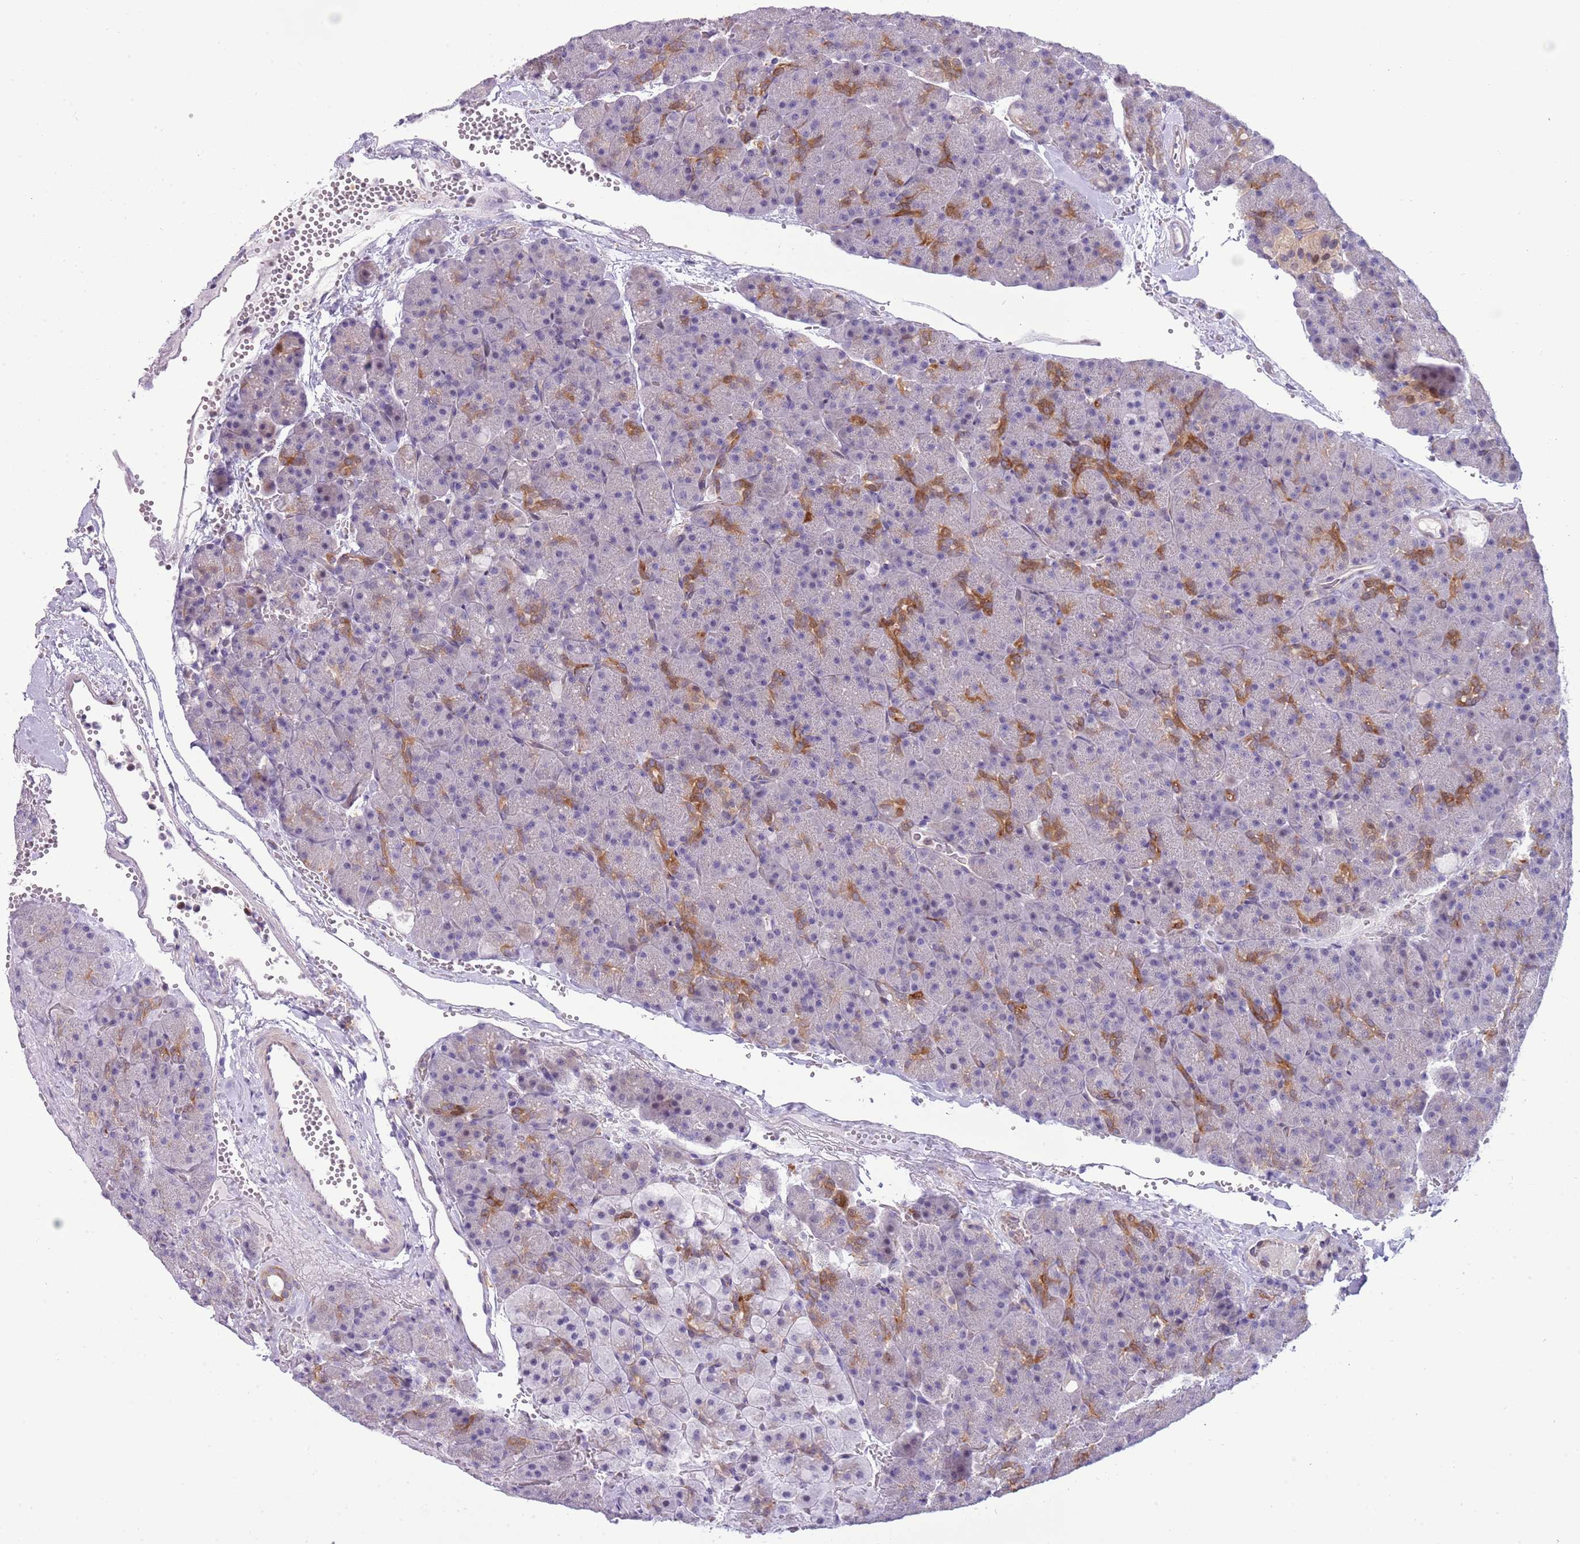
{"staining": {"intensity": "moderate", "quantity": "<25%", "location": "cytoplasmic/membranous,nuclear"}, "tissue": "pancreas", "cell_type": "Exocrine glandular cells", "image_type": "normal", "snomed": [{"axis": "morphology", "description": "Normal tissue, NOS"}, {"axis": "topography", "description": "Pancreas"}], "caption": "Moderate cytoplasmic/membranous,nuclear staining for a protein is identified in approximately <25% of exocrine glandular cells of benign pancreas using immunohistochemistry (IHC).", "gene": "NBPF4", "patient": {"sex": "male", "age": 36}}